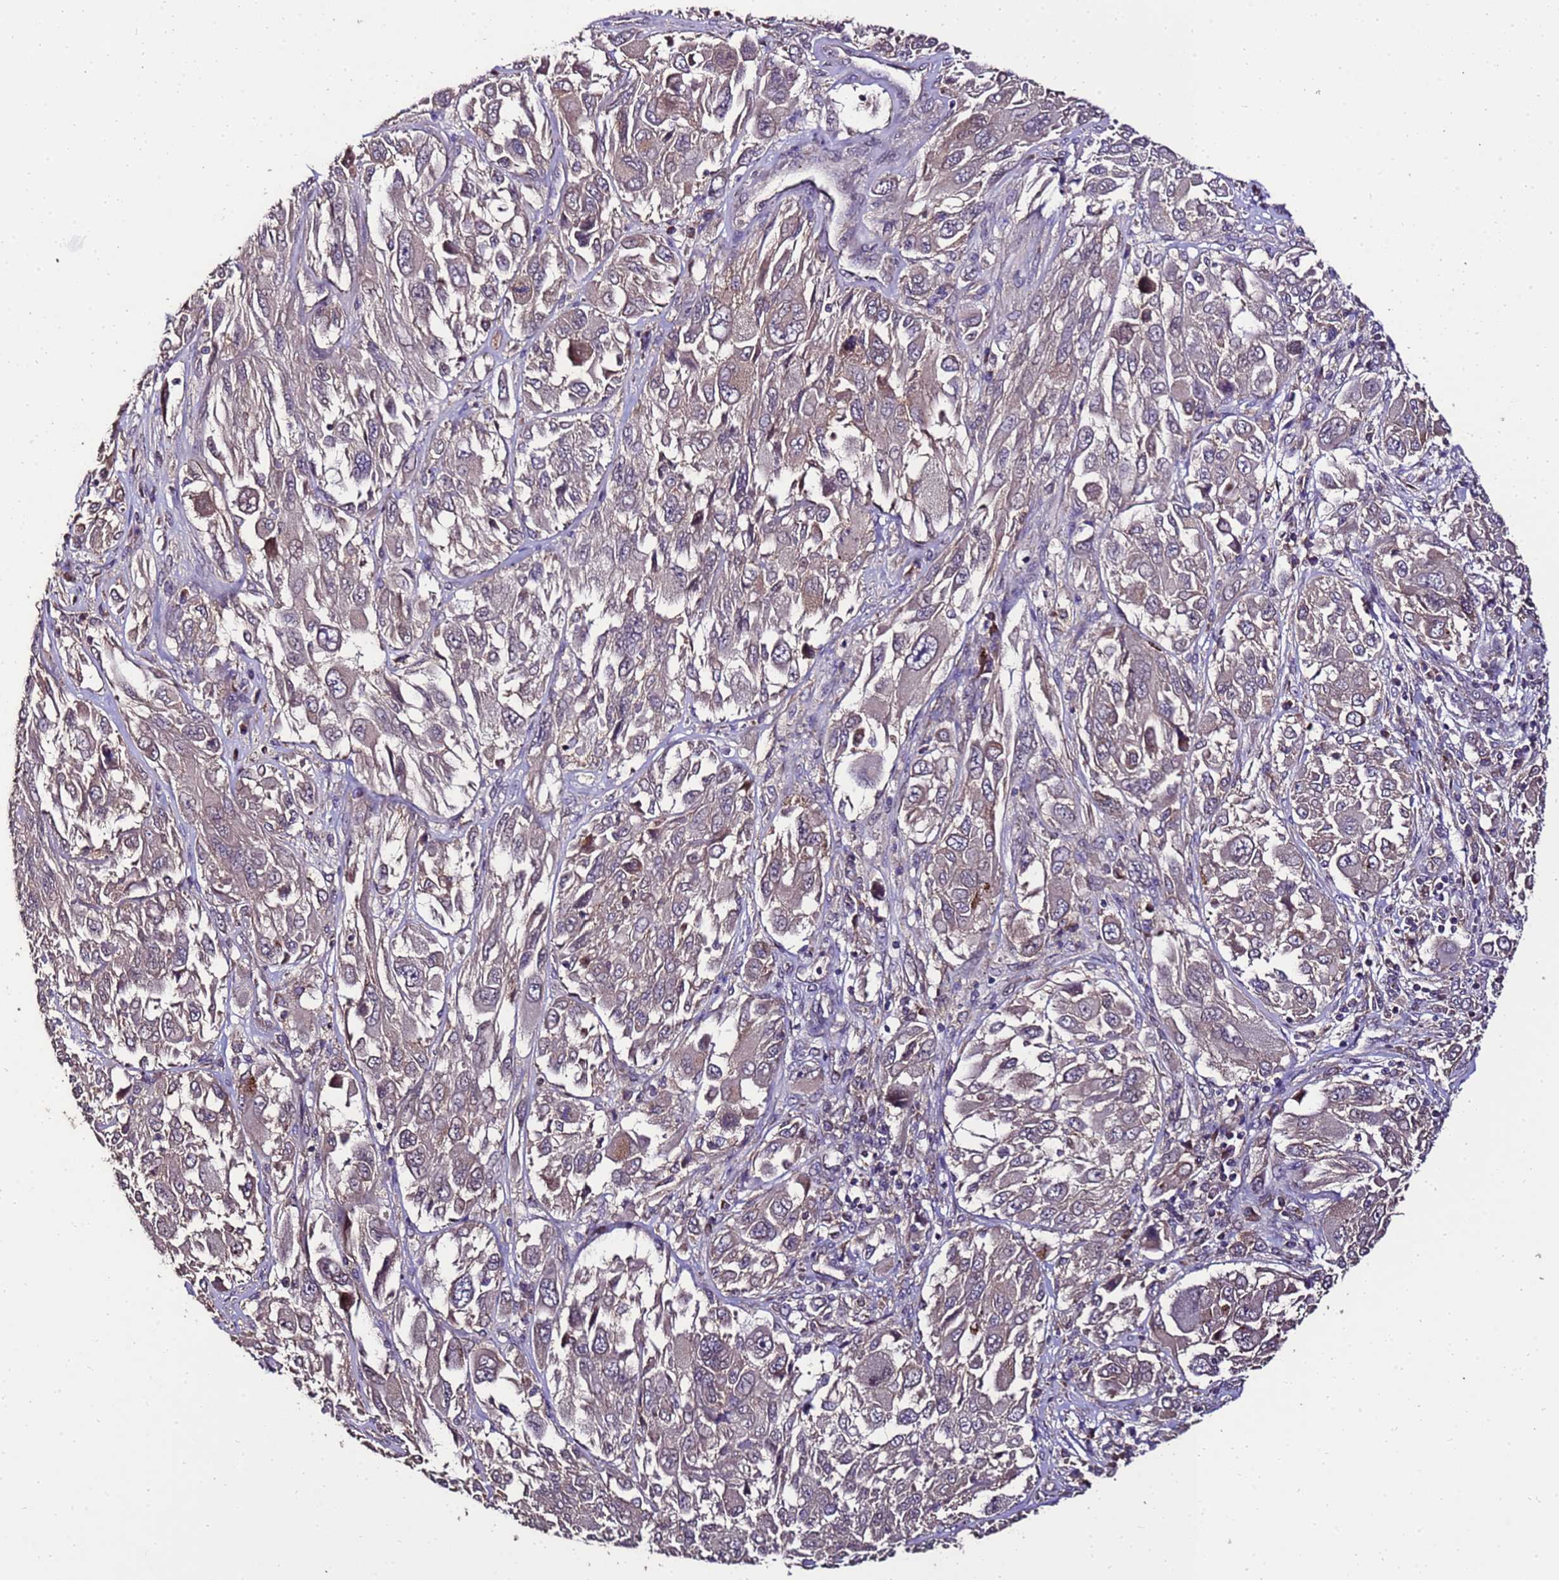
{"staining": {"intensity": "weak", "quantity": "<25%", "location": "cytoplasmic/membranous"}, "tissue": "melanoma", "cell_type": "Tumor cells", "image_type": "cancer", "snomed": [{"axis": "morphology", "description": "Malignant melanoma, NOS"}, {"axis": "topography", "description": "Skin"}], "caption": "The image shows no significant positivity in tumor cells of melanoma.", "gene": "ZNF329", "patient": {"sex": "female", "age": 91}}